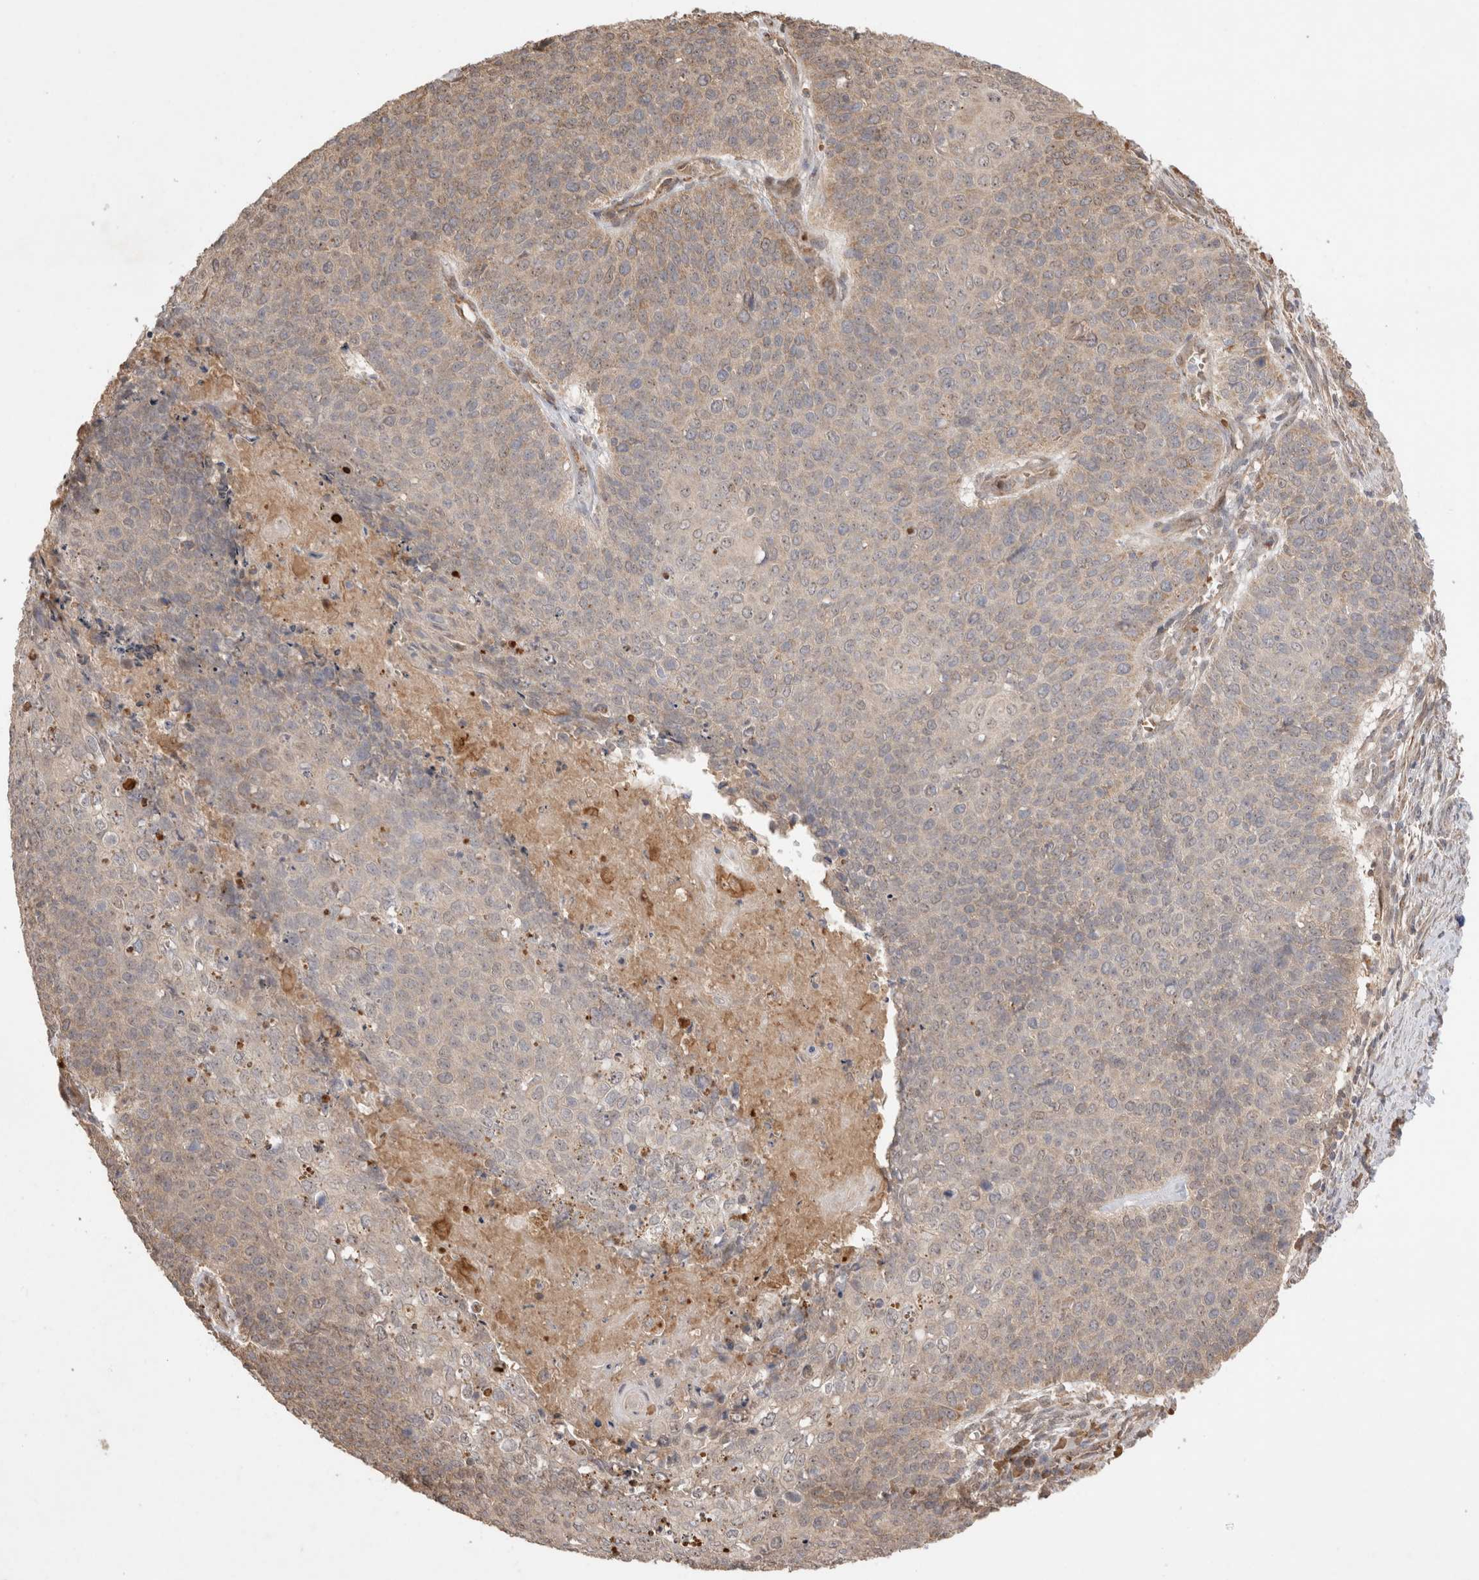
{"staining": {"intensity": "weak", "quantity": "<25%", "location": "cytoplasmic/membranous,nuclear"}, "tissue": "cervical cancer", "cell_type": "Tumor cells", "image_type": "cancer", "snomed": [{"axis": "morphology", "description": "Squamous cell carcinoma, NOS"}, {"axis": "topography", "description": "Cervix"}], "caption": "Immunohistochemistry (IHC) of human cervical cancer (squamous cell carcinoma) exhibits no positivity in tumor cells.", "gene": "FAM221A", "patient": {"sex": "female", "age": 39}}